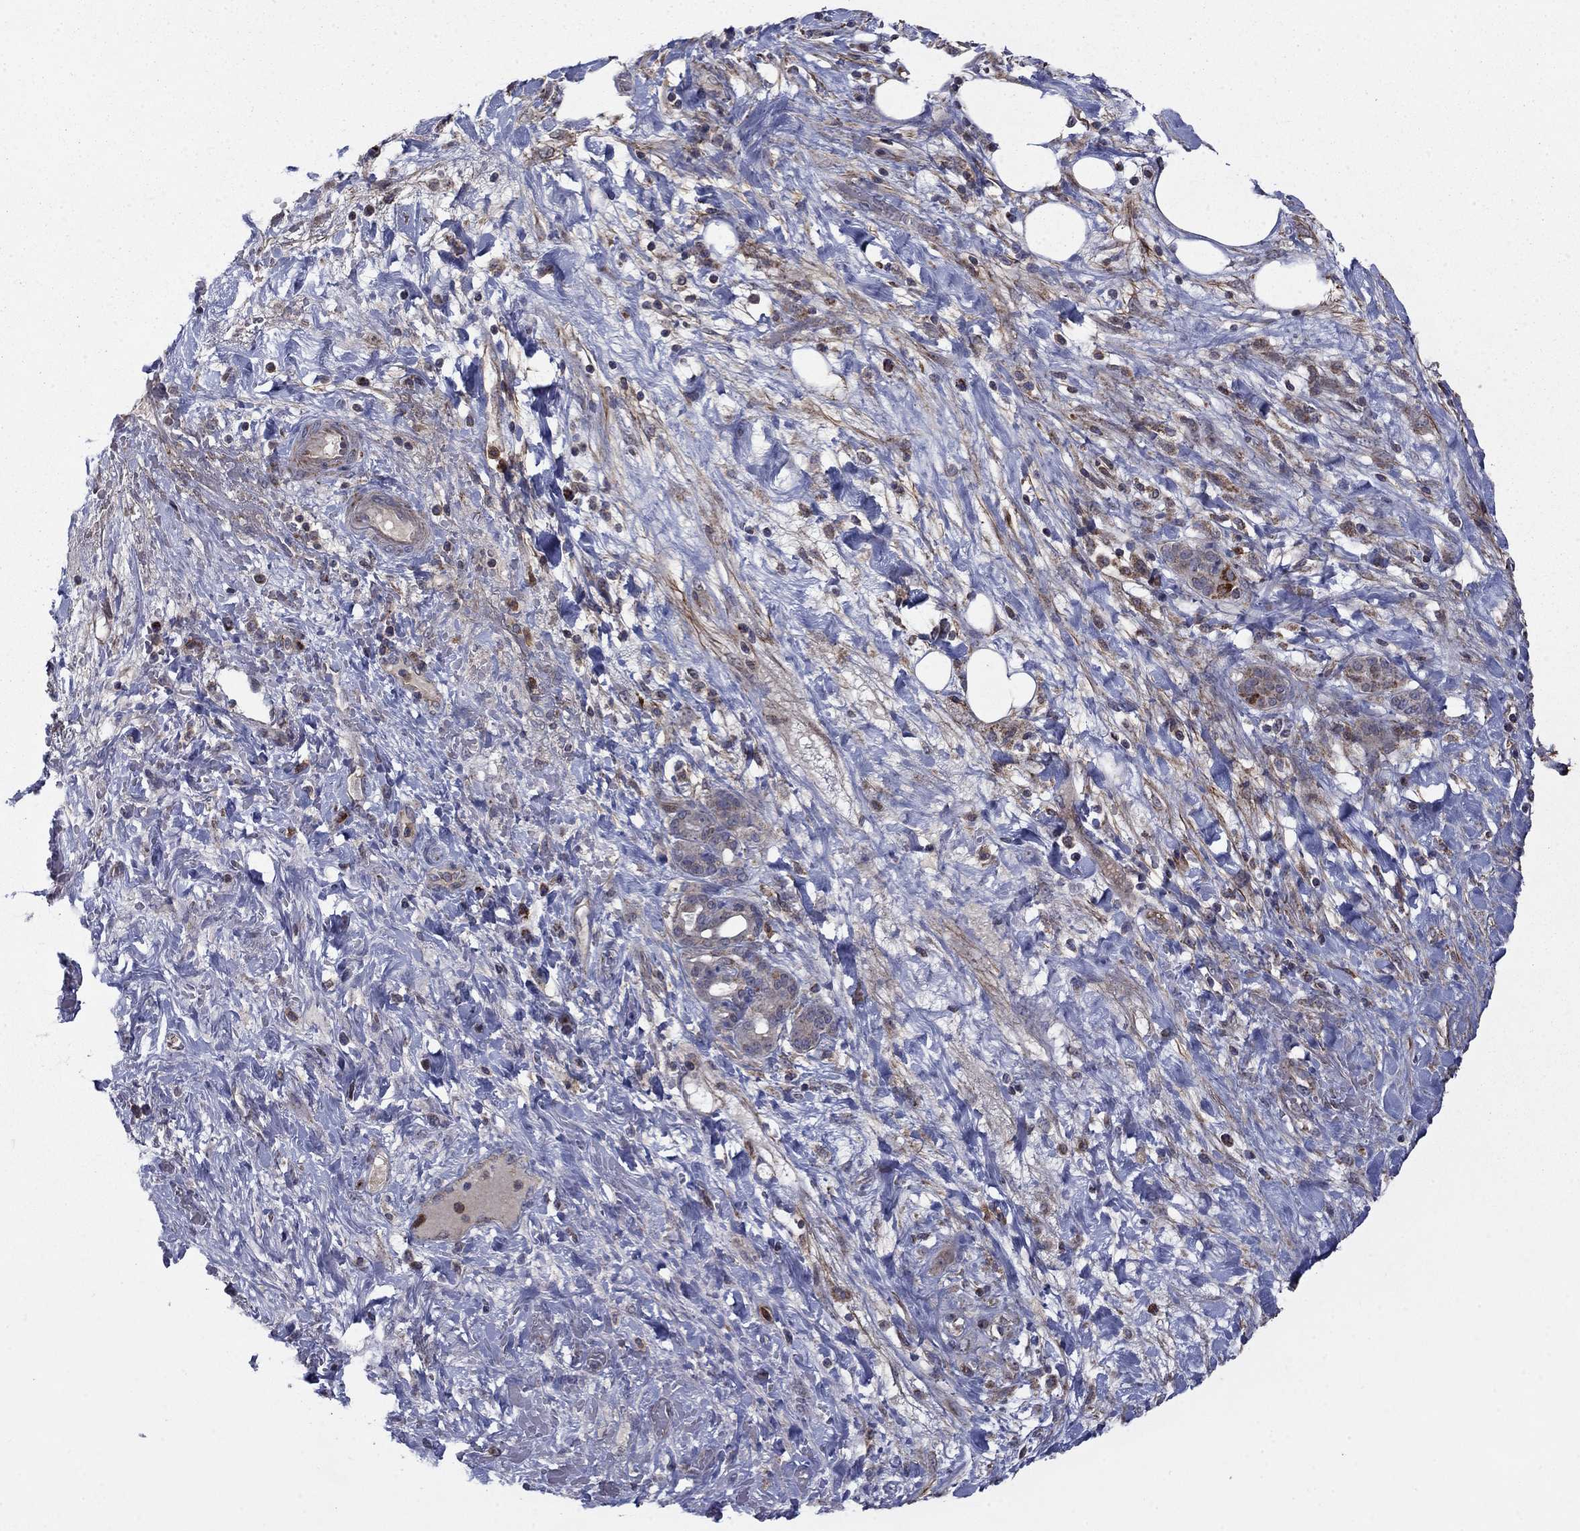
{"staining": {"intensity": "moderate", "quantity": "<25%", "location": "cytoplasmic/membranous"}, "tissue": "pancreatic cancer", "cell_type": "Tumor cells", "image_type": "cancer", "snomed": [{"axis": "morphology", "description": "Adenocarcinoma, NOS"}, {"axis": "topography", "description": "Pancreas"}], "caption": "The histopathology image exhibits a brown stain indicating the presence of a protein in the cytoplasmic/membranous of tumor cells in pancreatic cancer. (Stains: DAB (3,3'-diaminobenzidine) in brown, nuclei in blue, Microscopy: brightfield microscopy at high magnification).", "gene": "DOP1B", "patient": {"sex": "male", "age": 44}}